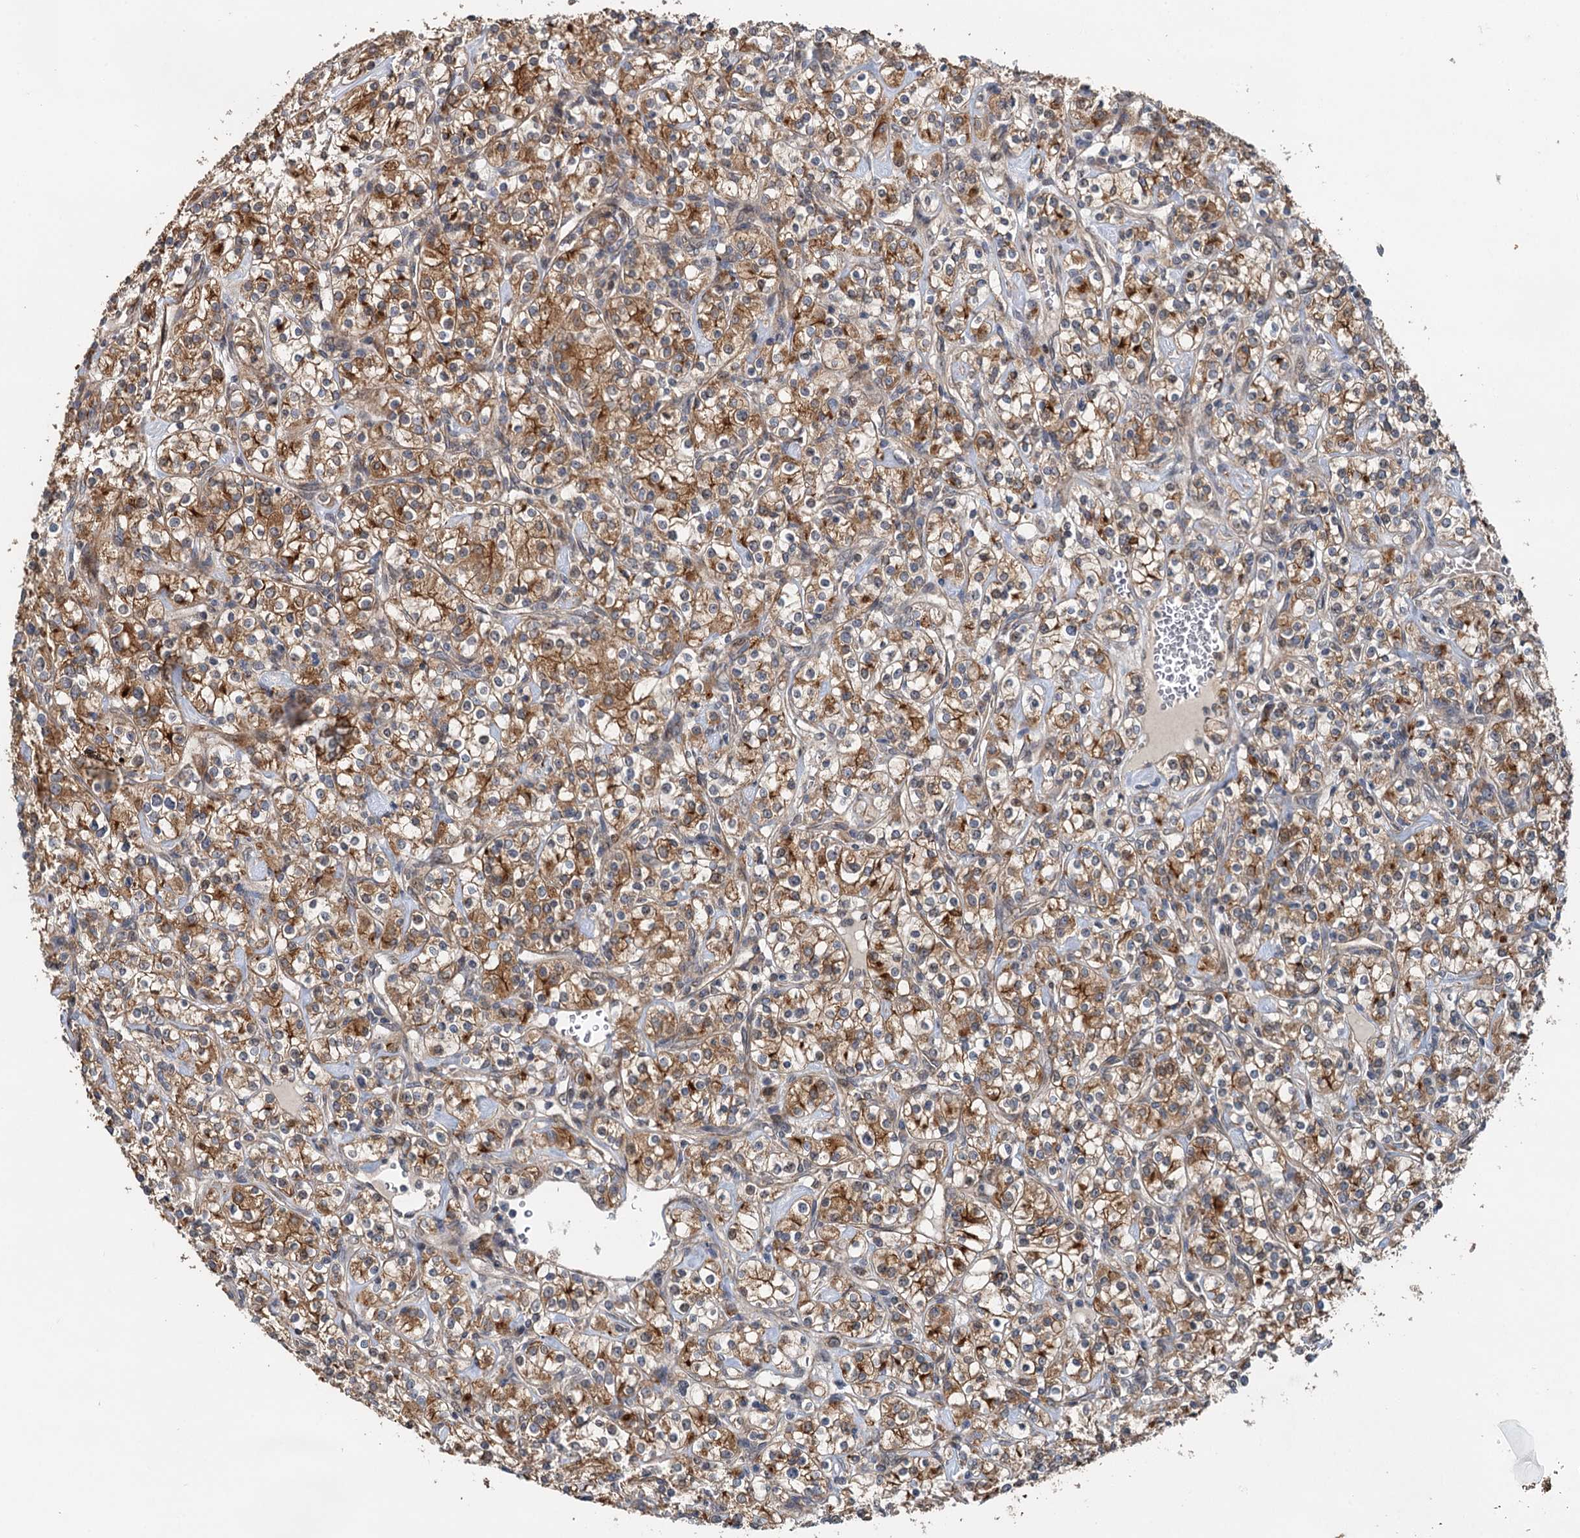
{"staining": {"intensity": "moderate", "quantity": ">75%", "location": "cytoplasmic/membranous"}, "tissue": "renal cancer", "cell_type": "Tumor cells", "image_type": "cancer", "snomed": [{"axis": "morphology", "description": "Adenocarcinoma, NOS"}, {"axis": "topography", "description": "Kidney"}], "caption": "Immunohistochemical staining of renal cancer (adenocarcinoma) shows medium levels of moderate cytoplasmic/membranous protein positivity in approximately >75% of tumor cells.", "gene": "LRRK2", "patient": {"sex": "male", "age": 77}}